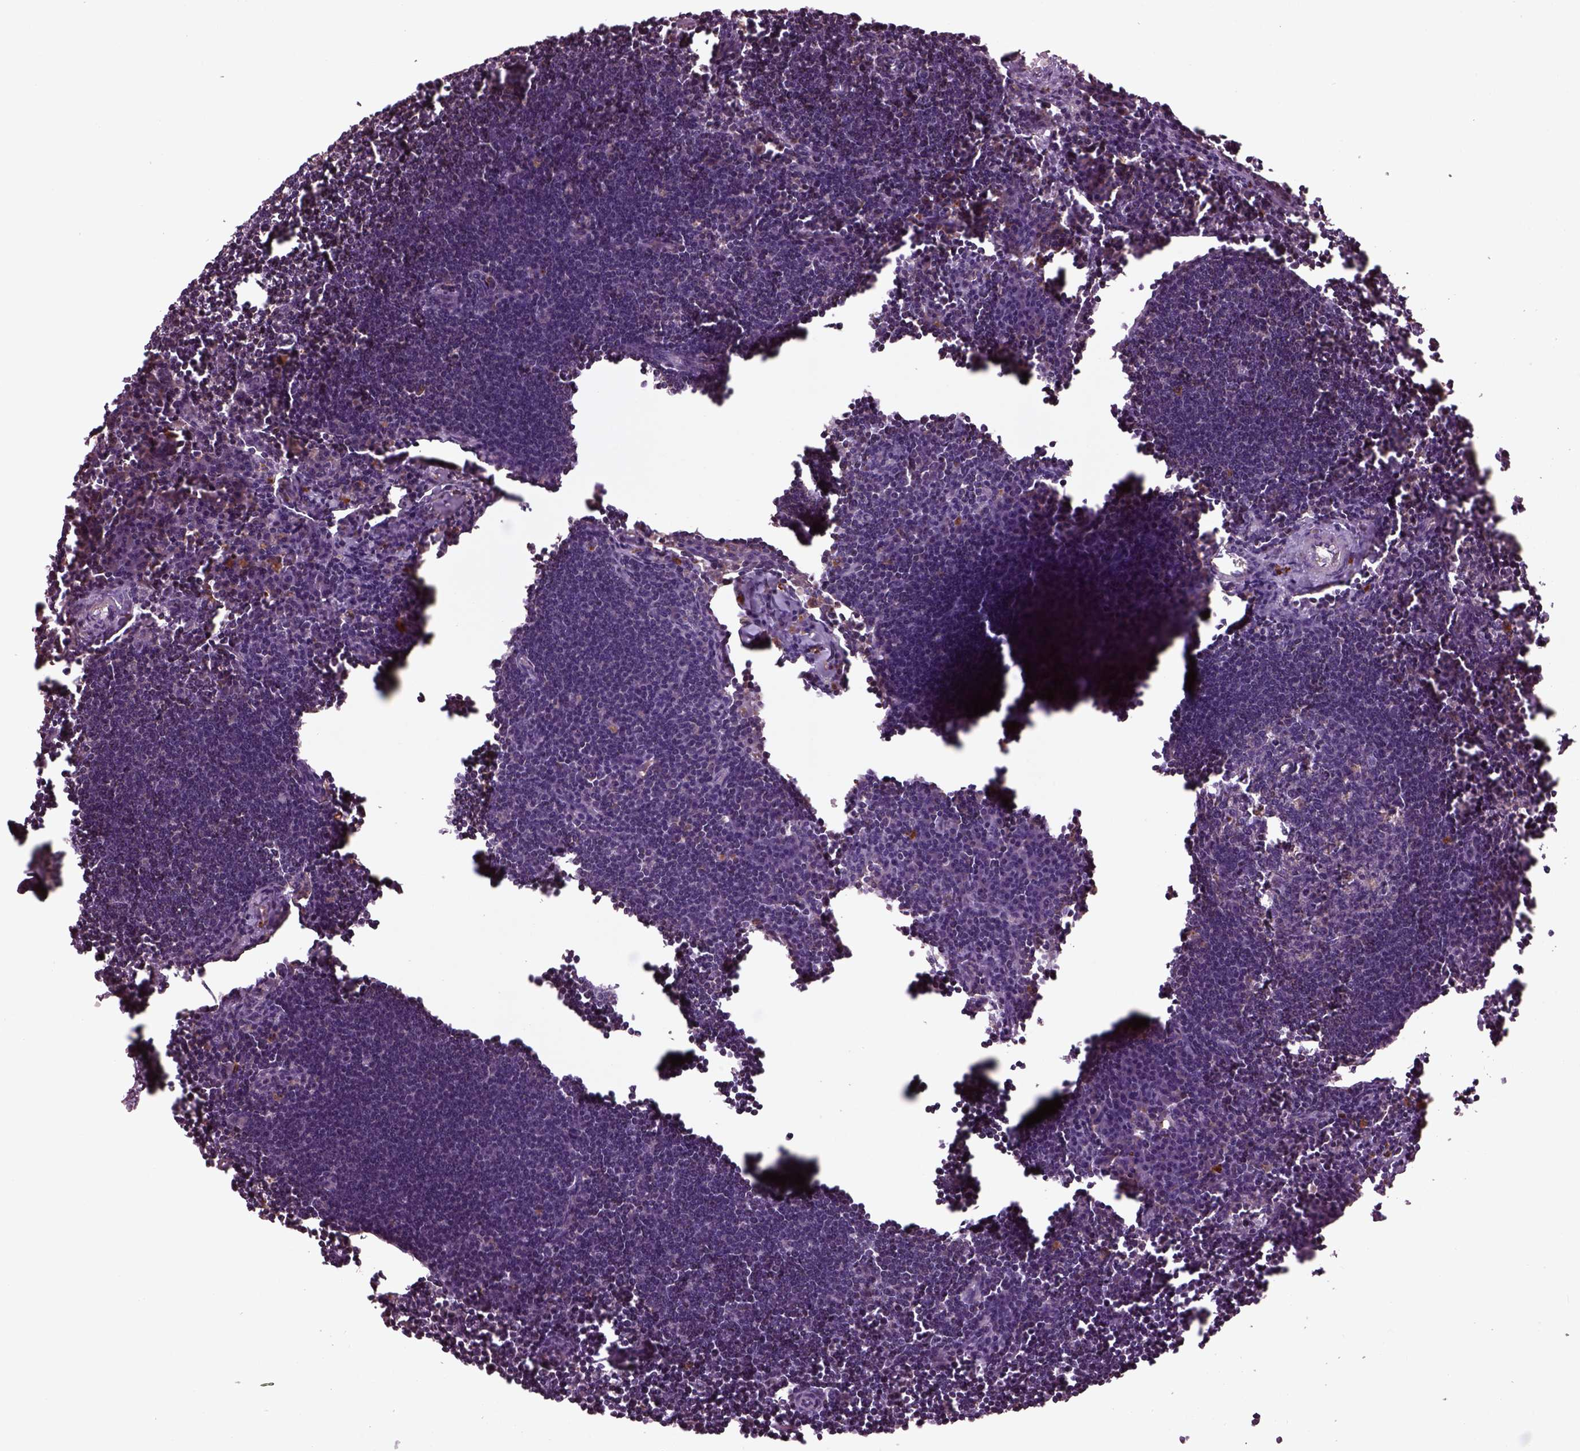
{"staining": {"intensity": "moderate", "quantity": "<25%", "location": "cytoplasmic/membranous"}, "tissue": "lymph node", "cell_type": "Germinal center cells", "image_type": "normal", "snomed": [{"axis": "morphology", "description": "Normal tissue, NOS"}, {"axis": "topography", "description": "Lymph node"}], "caption": "Human lymph node stained with a brown dye shows moderate cytoplasmic/membranous positive staining in about <25% of germinal center cells.", "gene": "TMEM254", "patient": {"sex": "male", "age": 55}}